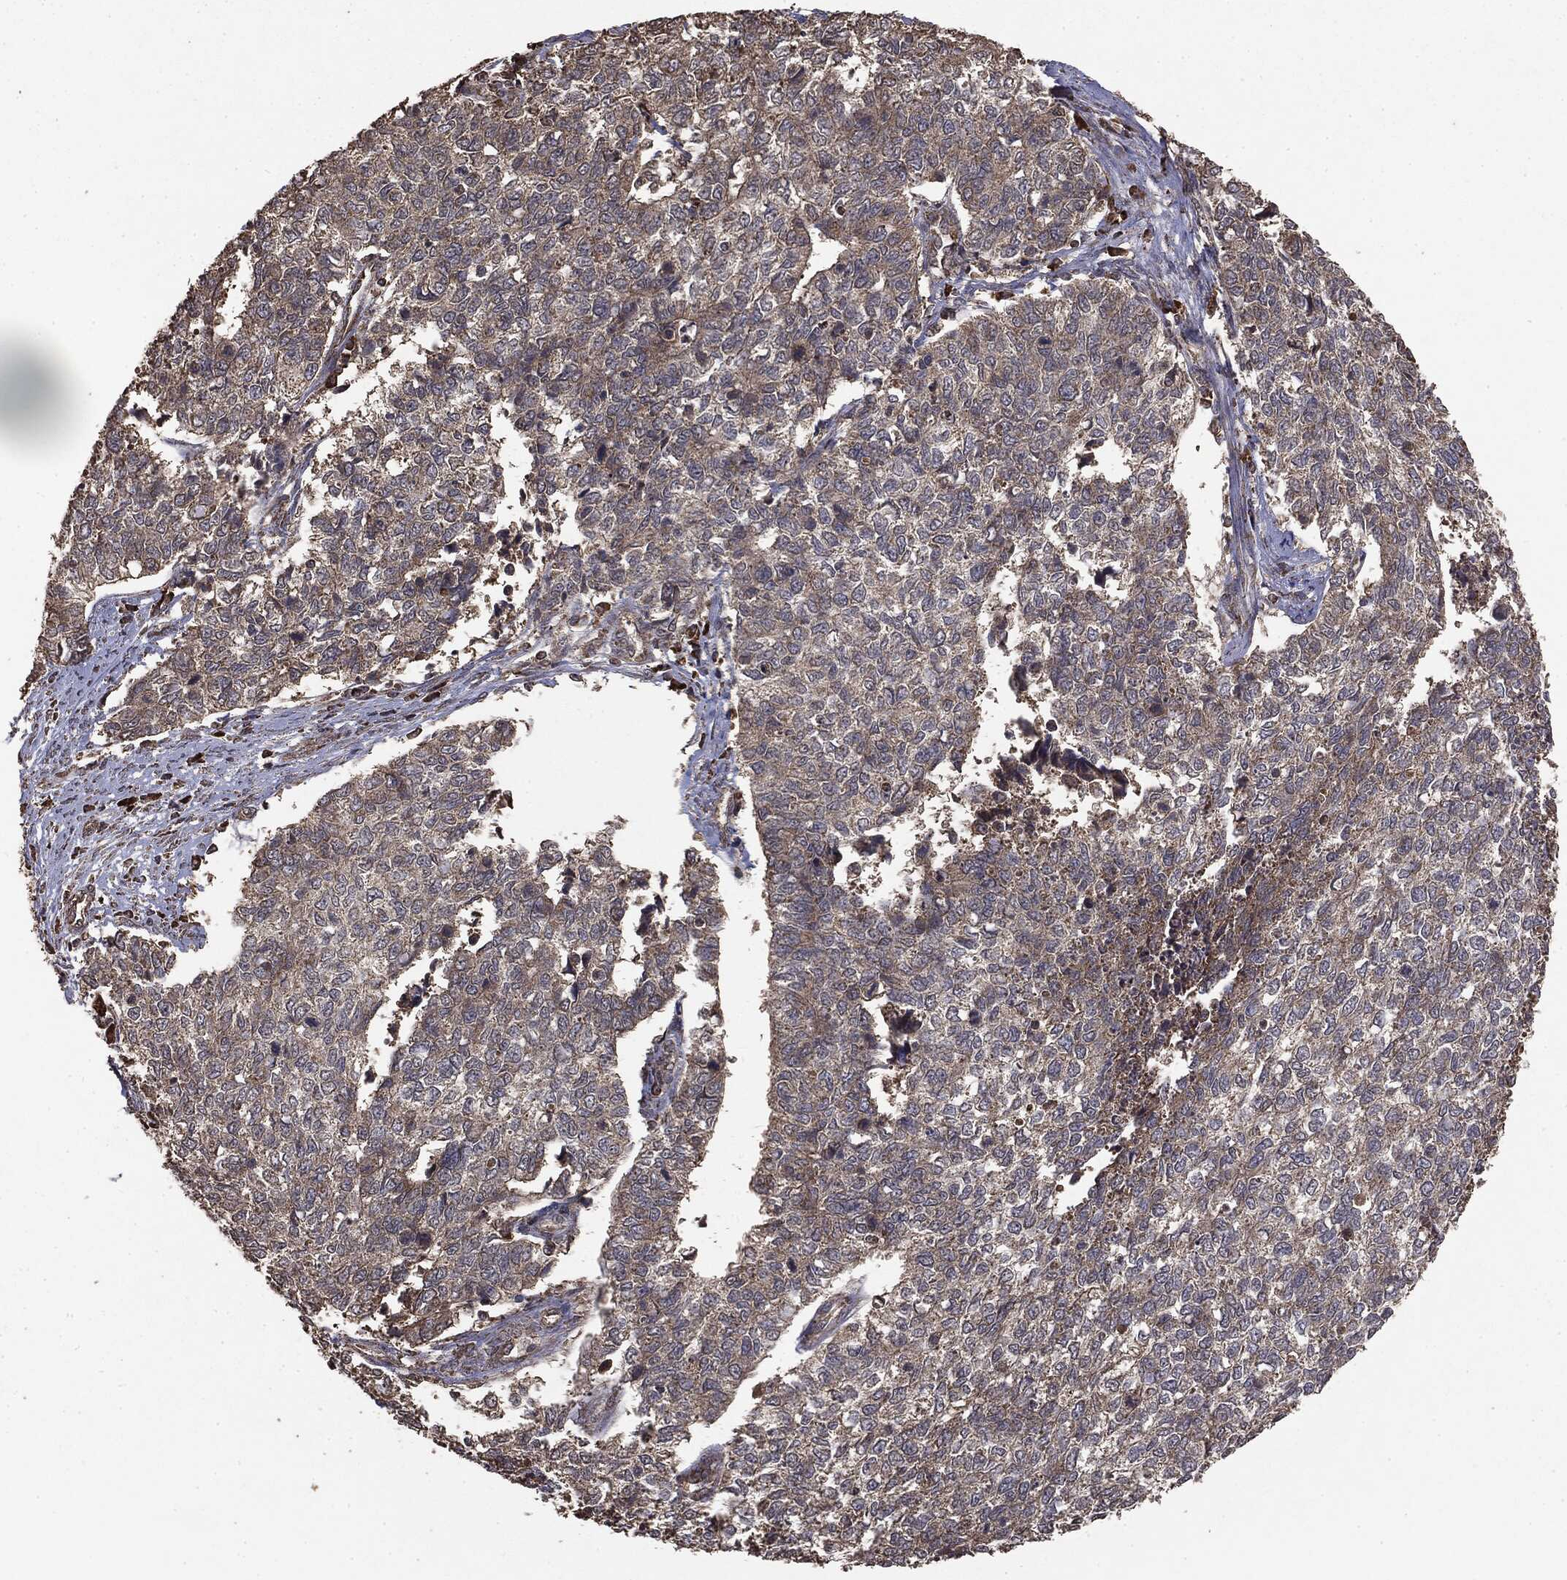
{"staining": {"intensity": "negative", "quantity": "none", "location": "none"}, "tissue": "cervical cancer", "cell_type": "Tumor cells", "image_type": "cancer", "snomed": [{"axis": "morphology", "description": "Adenocarcinoma, NOS"}, {"axis": "topography", "description": "Cervix"}], "caption": "Human cervical adenocarcinoma stained for a protein using immunohistochemistry reveals no staining in tumor cells.", "gene": "MTOR", "patient": {"sex": "female", "age": 63}}